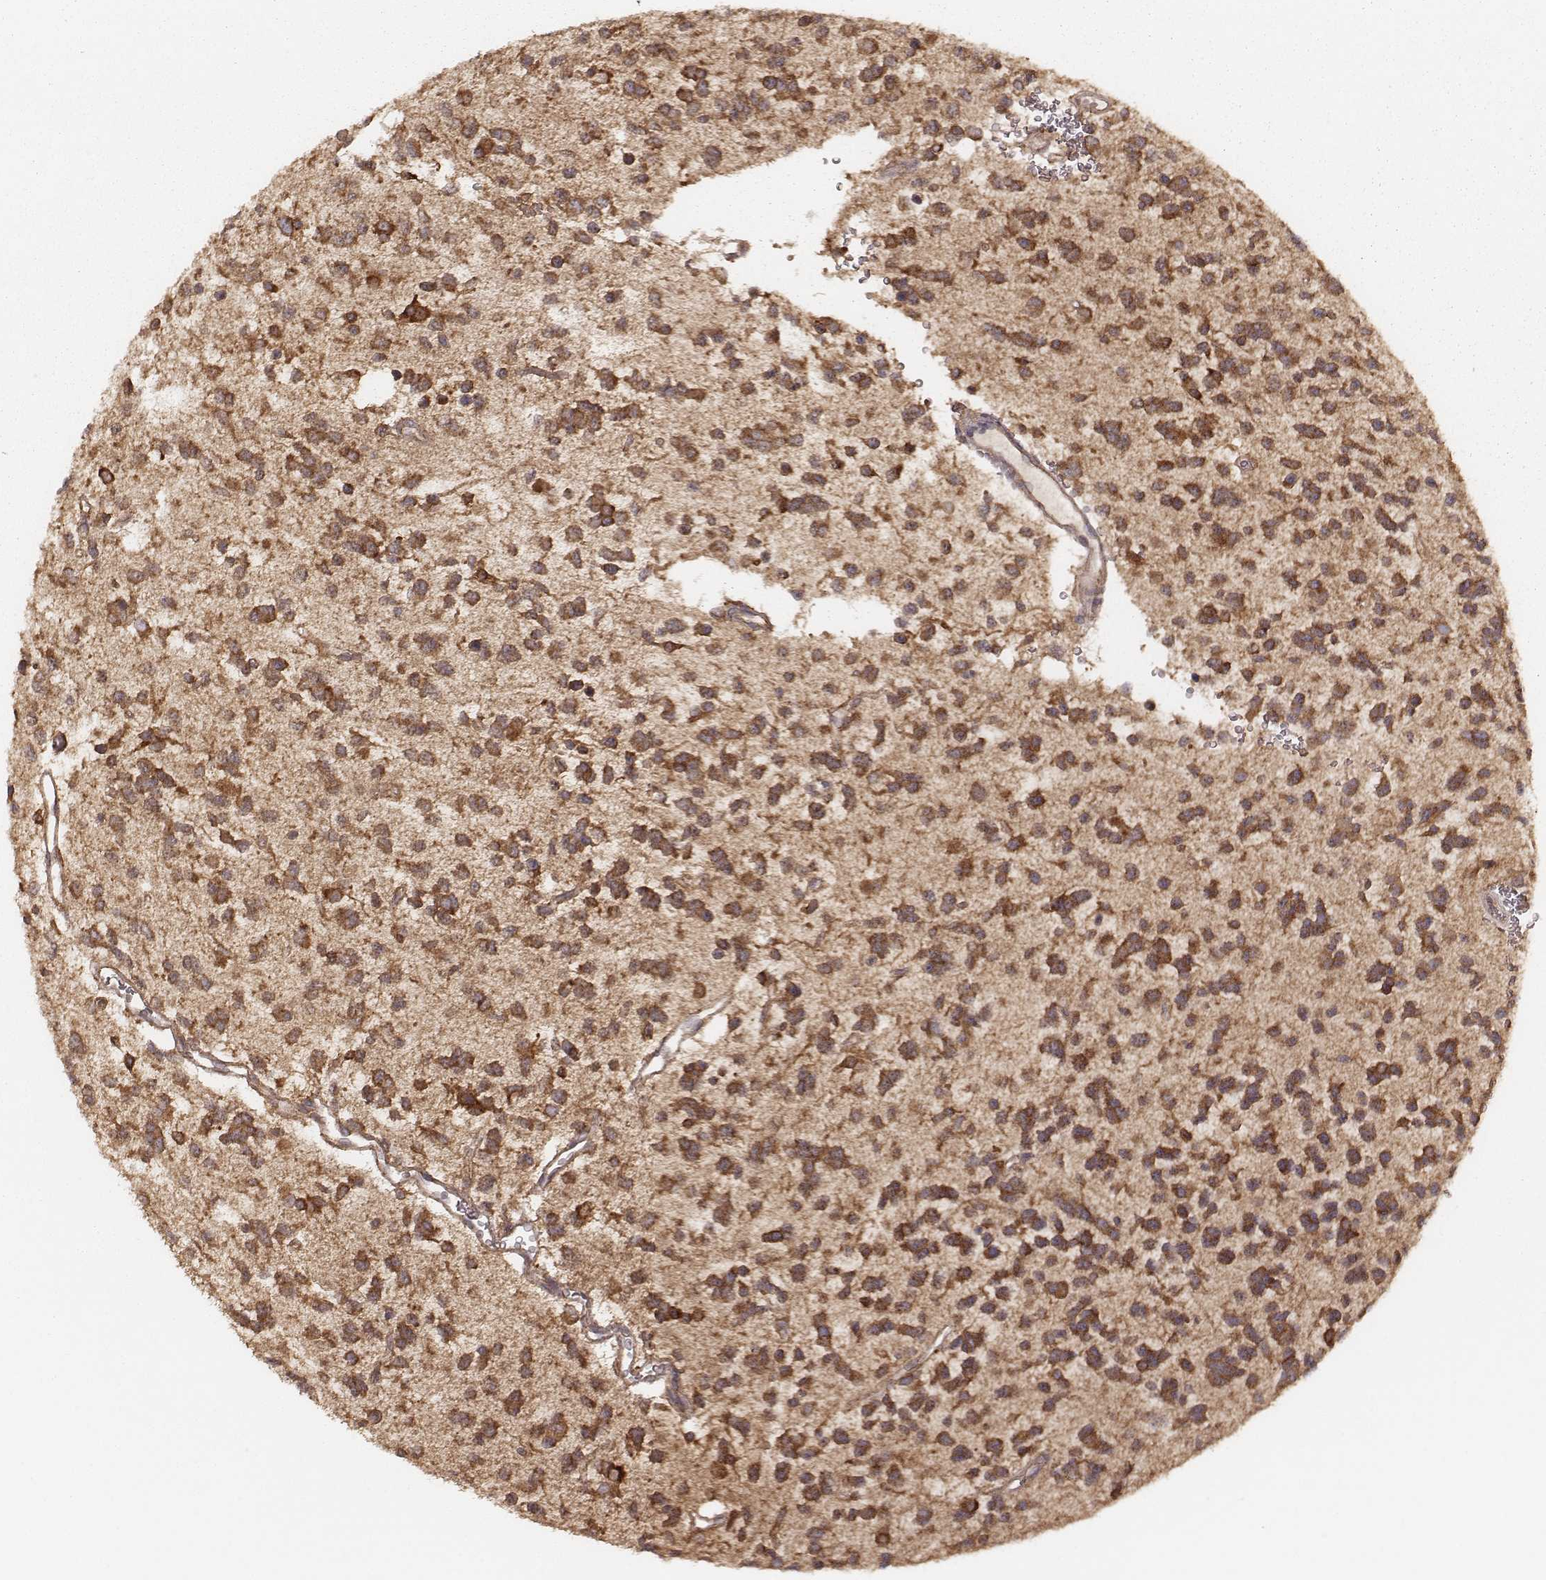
{"staining": {"intensity": "strong", "quantity": ">75%", "location": "cytoplasmic/membranous"}, "tissue": "glioma", "cell_type": "Tumor cells", "image_type": "cancer", "snomed": [{"axis": "morphology", "description": "Glioma, malignant, Low grade"}, {"axis": "topography", "description": "Brain"}], "caption": "Protein staining by immunohistochemistry exhibits strong cytoplasmic/membranous expression in approximately >75% of tumor cells in low-grade glioma (malignant).", "gene": "CARS1", "patient": {"sex": "female", "age": 45}}